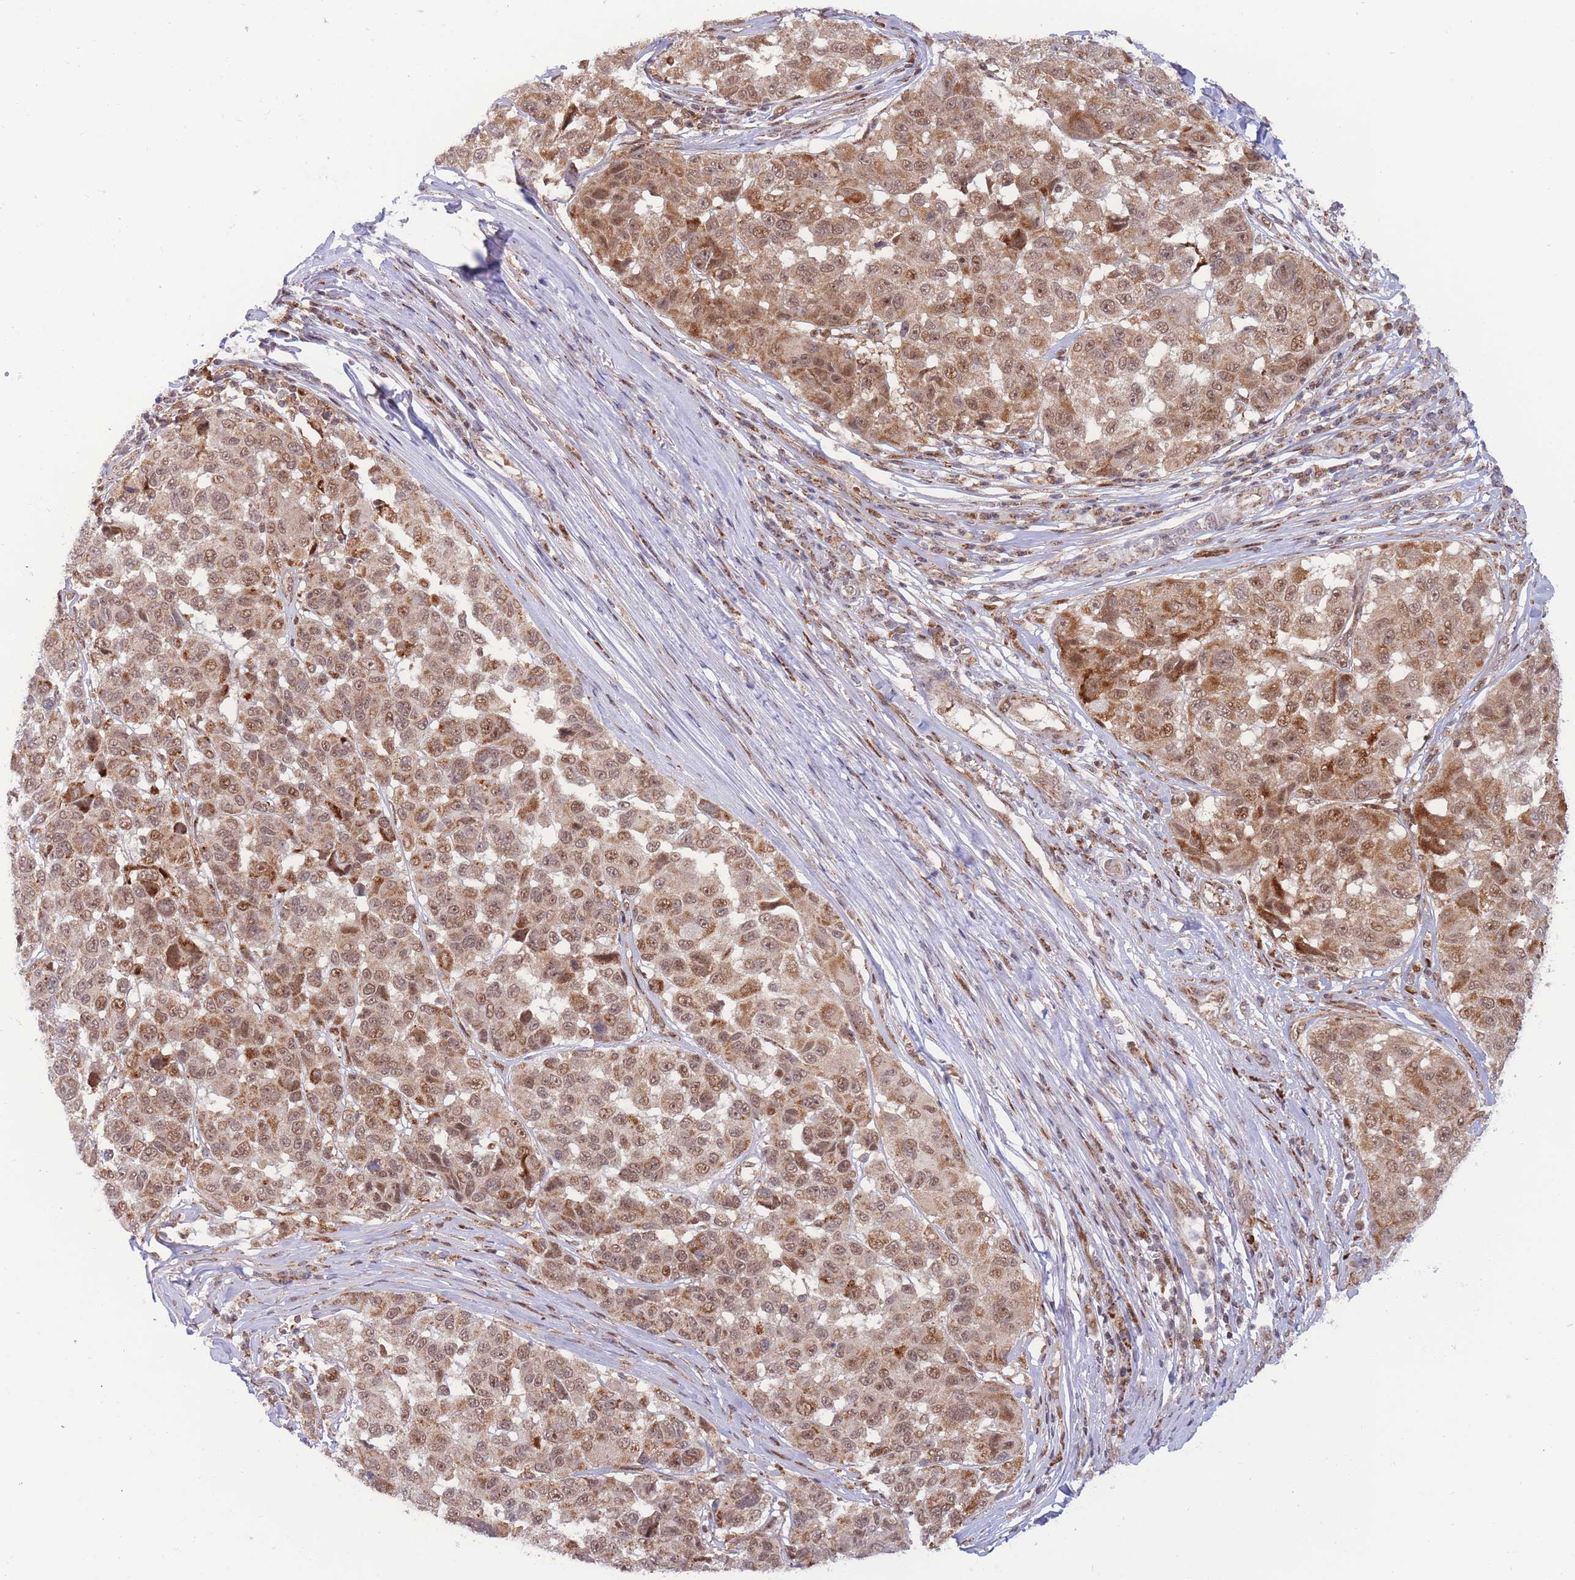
{"staining": {"intensity": "moderate", "quantity": ">75%", "location": "nuclear"}, "tissue": "melanoma", "cell_type": "Tumor cells", "image_type": "cancer", "snomed": [{"axis": "morphology", "description": "Malignant melanoma, NOS"}, {"axis": "topography", "description": "Skin"}], "caption": "Immunohistochemistry (IHC) photomicrograph of human malignant melanoma stained for a protein (brown), which reveals medium levels of moderate nuclear staining in approximately >75% of tumor cells.", "gene": "BOD1L1", "patient": {"sex": "female", "age": 66}}